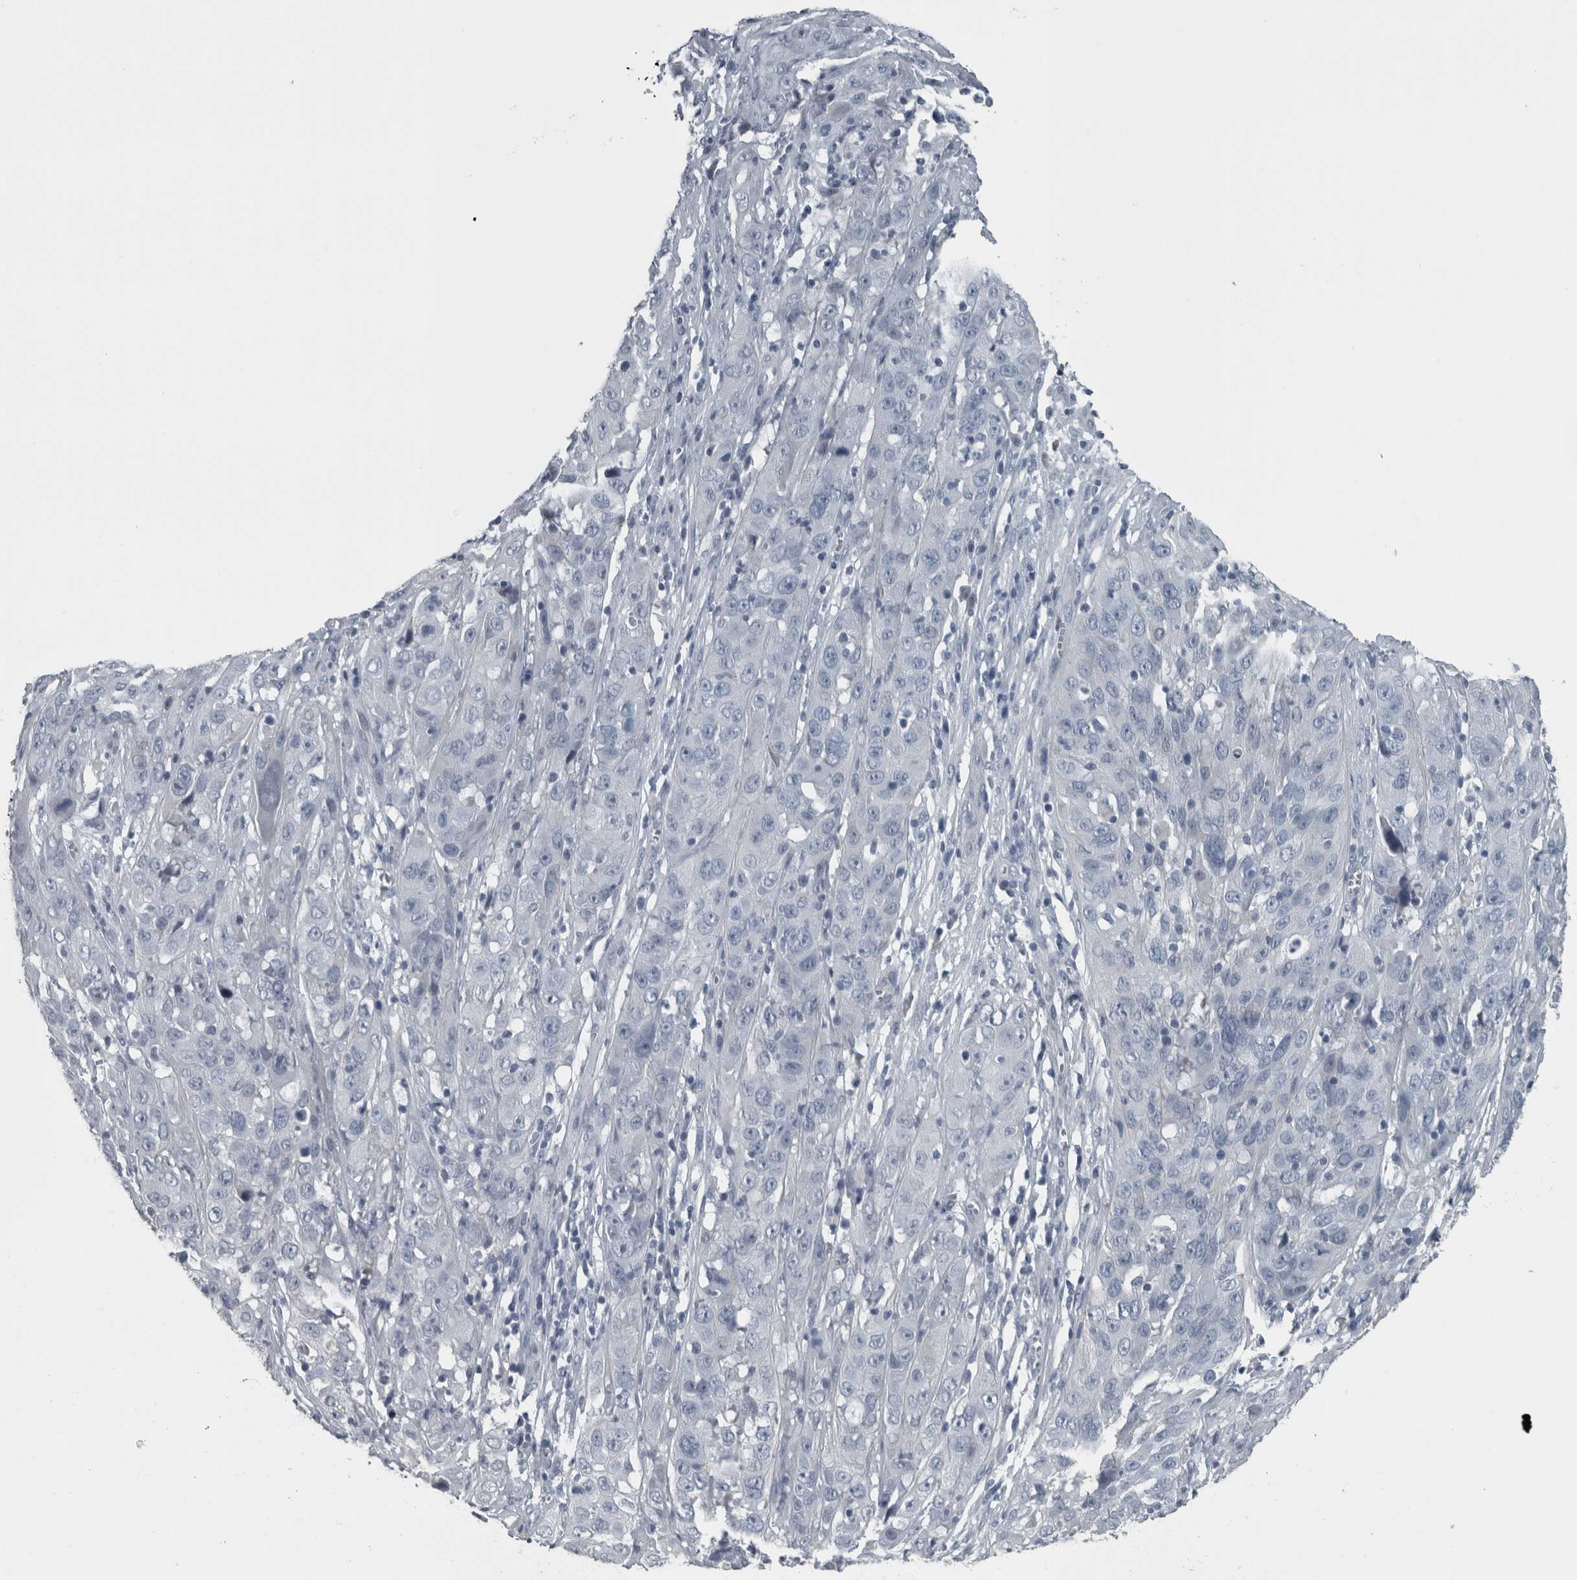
{"staining": {"intensity": "negative", "quantity": "none", "location": "none"}, "tissue": "cervical cancer", "cell_type": "Tumor cells", "image_type": "cancer", "snomed": [{"axis": "morphology", "description": "Squamous cell carcinoma, NOS"}, {"axis": "topography", "description": "Cervix"}], "caption": "The micrograph demonstrates no staining of tumor cells in cervical cancer.", "gene": "KRT20", "patient": {"sex": "female", "age": 32}}